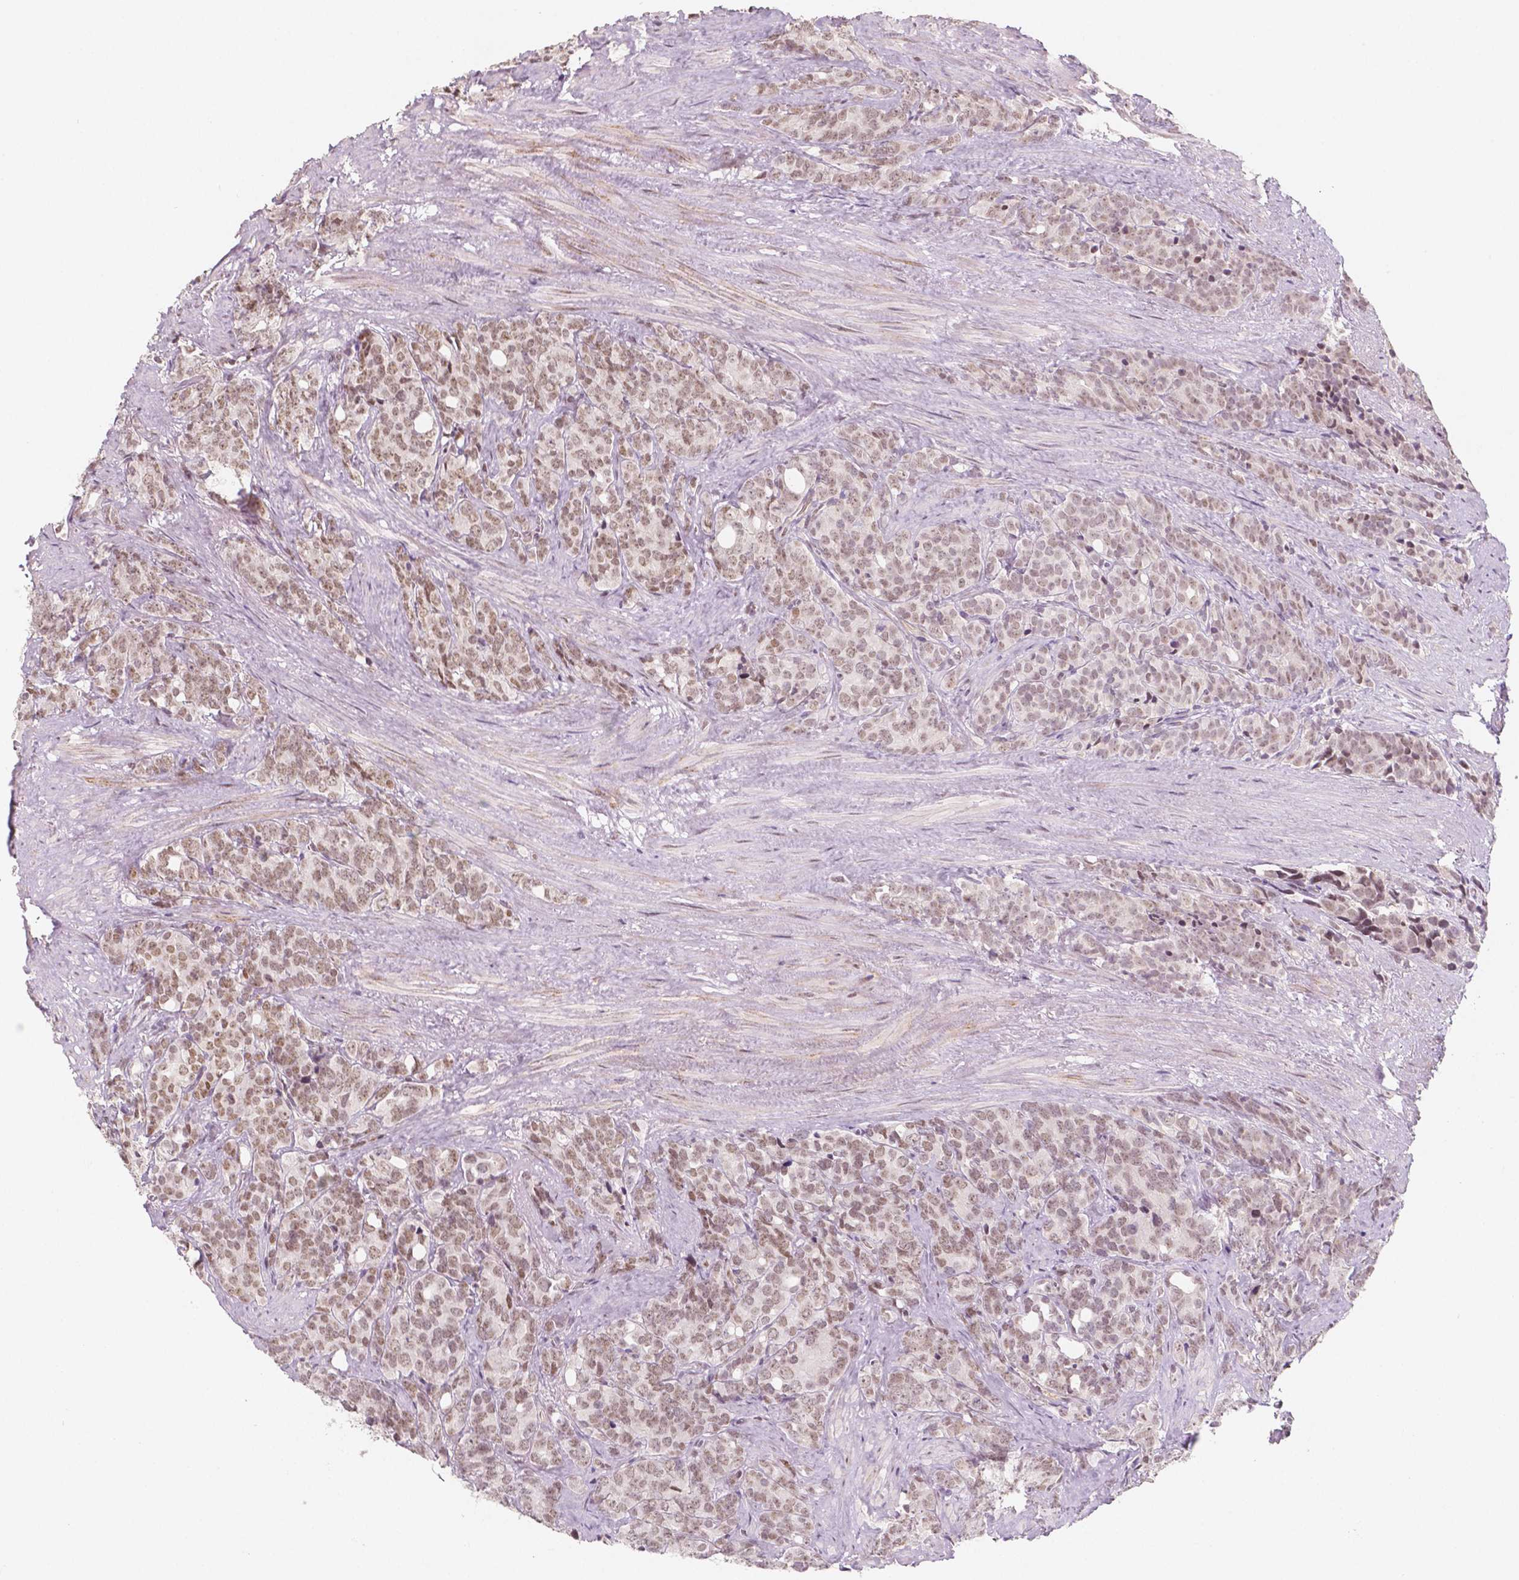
{"staining": {"intensity": "moderate", "quantity": ">75%", "location": "nuclear"}, "tissue": "prostate cancer", "cell_type": "Tumor cells", "image_type": "cancer", "snomed": [{"axis": "morphology", "description": "Adenocarcinoma, High grade"}, {"axis": "topography", "description": "Prostate"}], "caption": "This is a micrograph of immunohistochemistry staining of prostate cancer (adenocarcinoma (high-grade)), which shows moderate expression in the nuclear of tumor cells.", "gene": "KDM5B", "patient": {"sex": "male", "age": 84}}